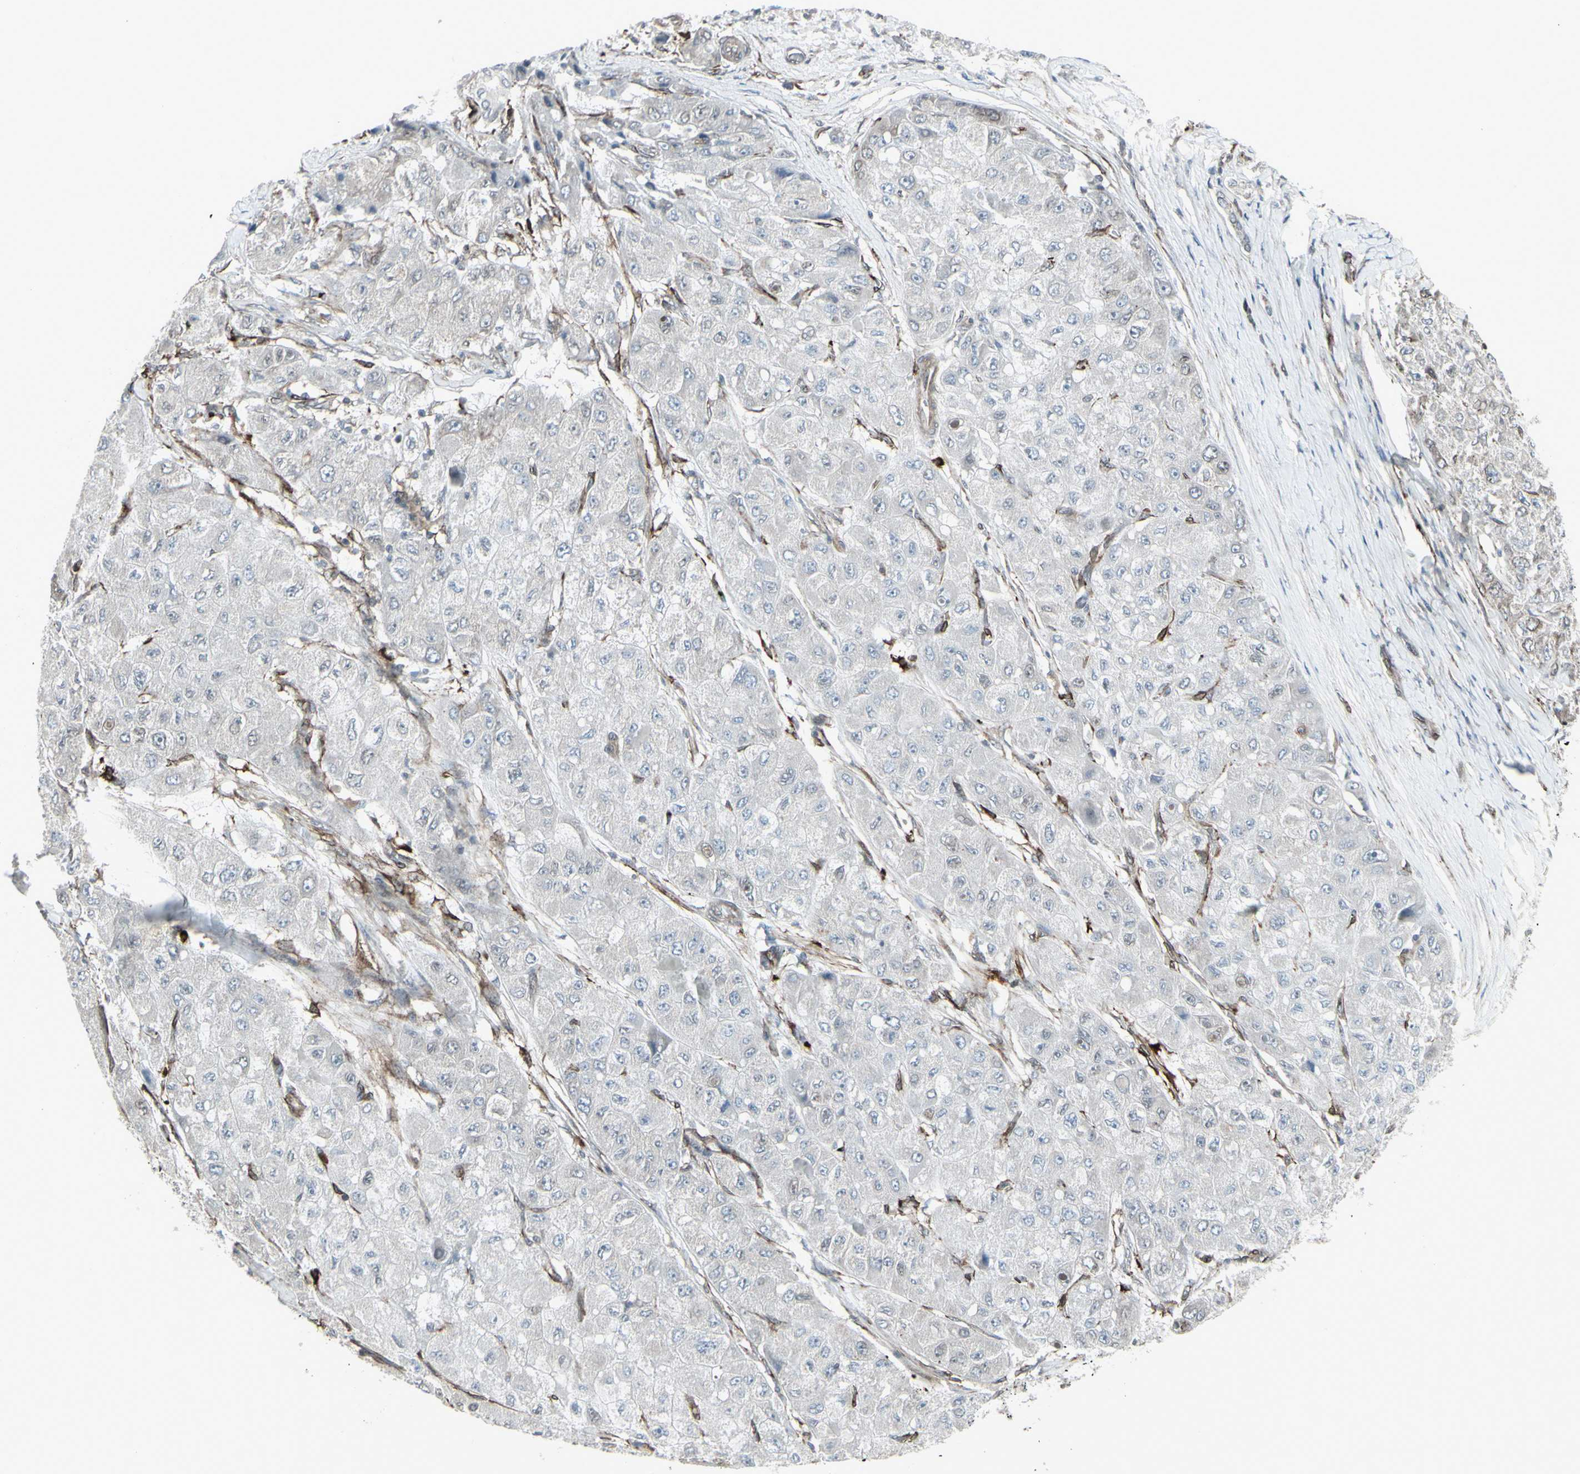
{"staining": {"intensity": "negative", "quantity": "none", "location": "none"}, "tissue": "liver cancer", "cell_type": "Tumor cells", "image_type": "cancer", "snomed": [{"axis": "morphology", "description": "Carcinoma, Hepatocellular, NOS"}, {"axis": "topography", "description": "Liver"}], "caption": "An immunohistochemistry (IHC) micrograph of hepatocellular carcinoma (liver) is shown. There is no staining in tumor cells of hepatocellular carcinoma (liver).", "gene": "DTX3L", "patient": {"sex": "male", "age": 80}}